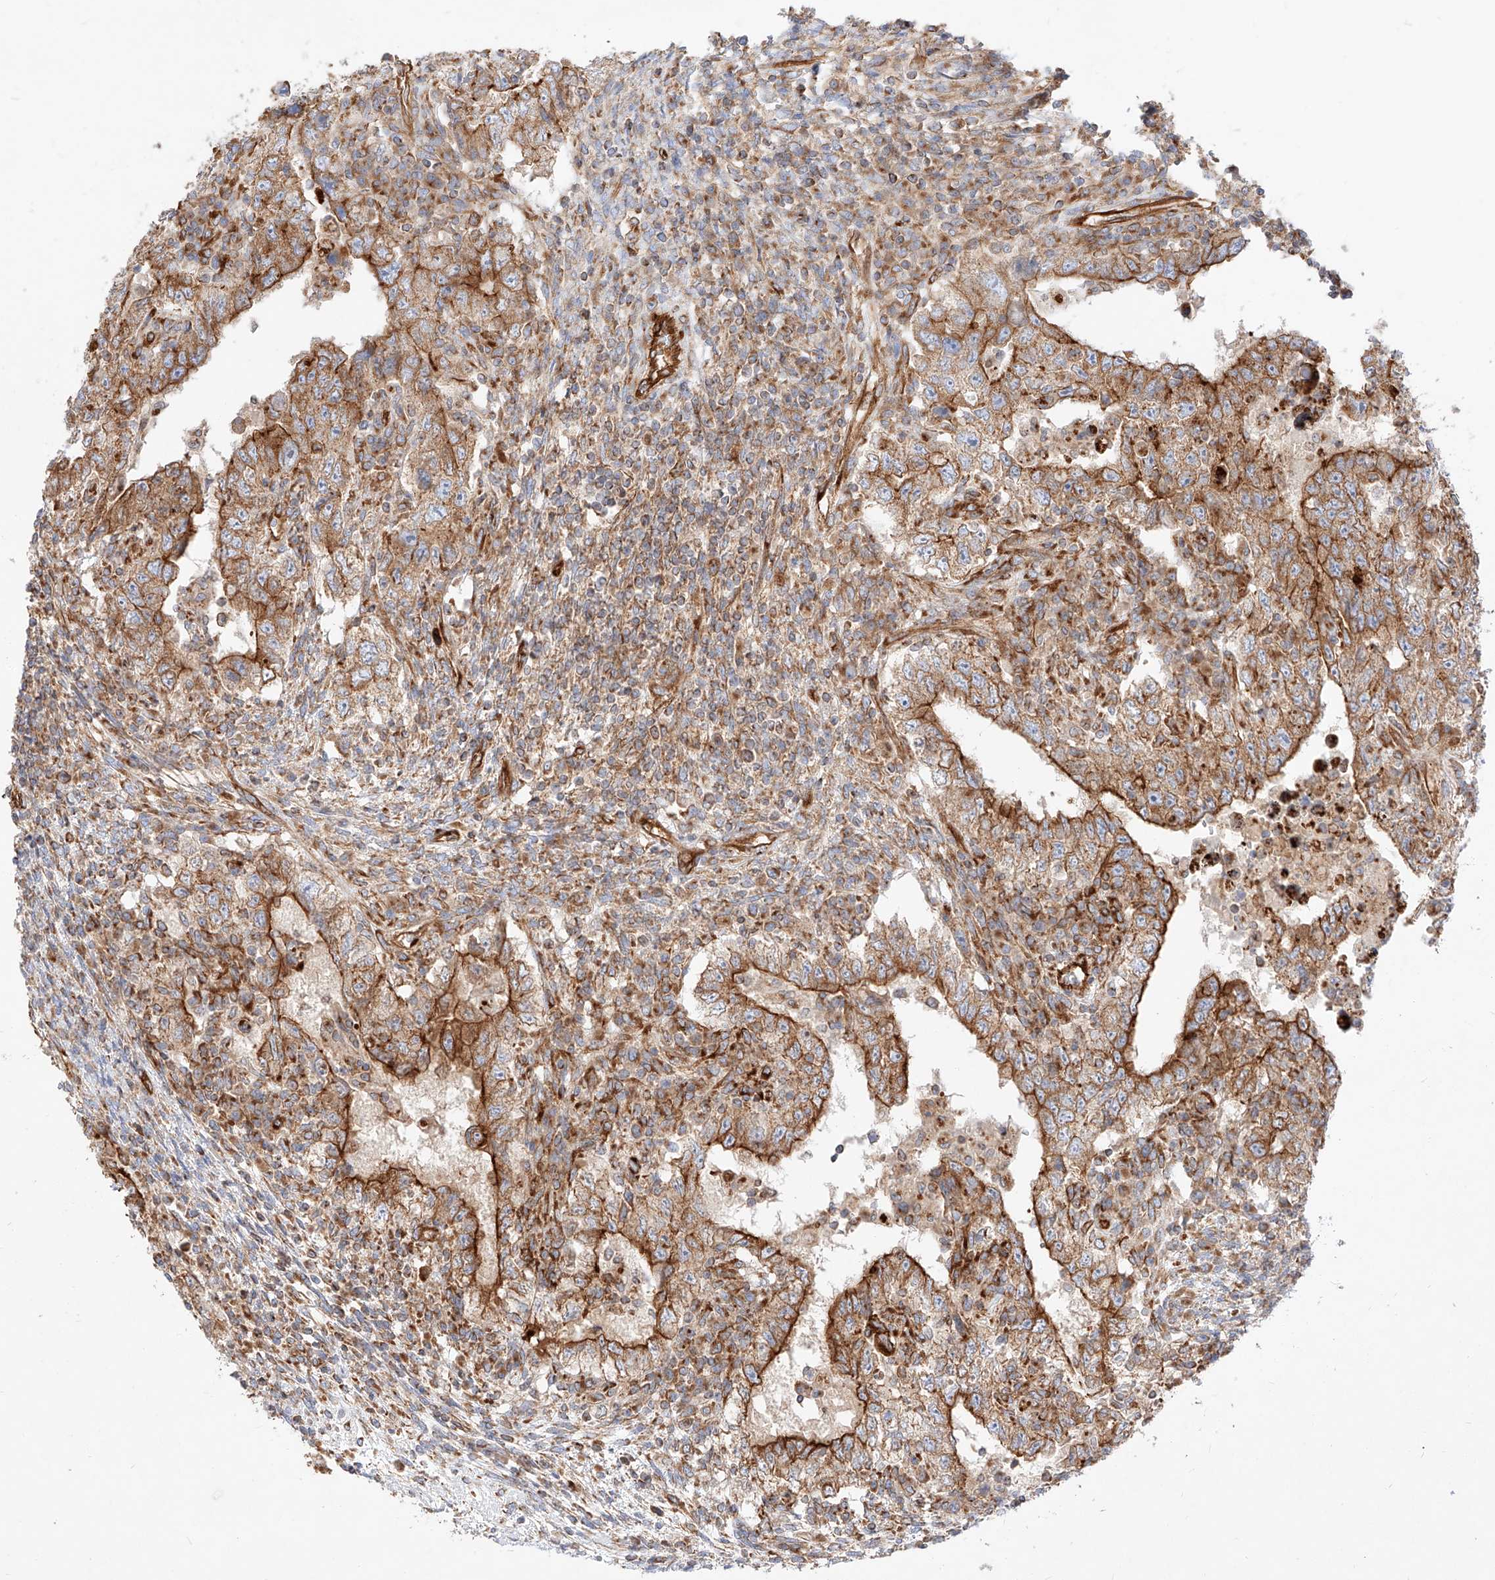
{"staining": {"intensity": "moderate", "quantity": ">75%", "location": "cytoplasmic/membranous"}, "tissue": "testis cancer", "cell_type": "Tumor cells", "image_type": "cancer", "snomed": [{"axis": "morphology", "description": "Carcinoma, Embryonal, NOS"}, {"axis": "topography", "description": "Testis"}], "caption": "Immunohistochemistry photomicrograph of human testis embryonal carcinoma stained for a protein (brown), which shows medium levels of moderate cytoplasmic/membranous expression in about >75% of tumor cells.", "gene": "CSGALNACT2", "patient": {"sex": "male", "age": 26}}